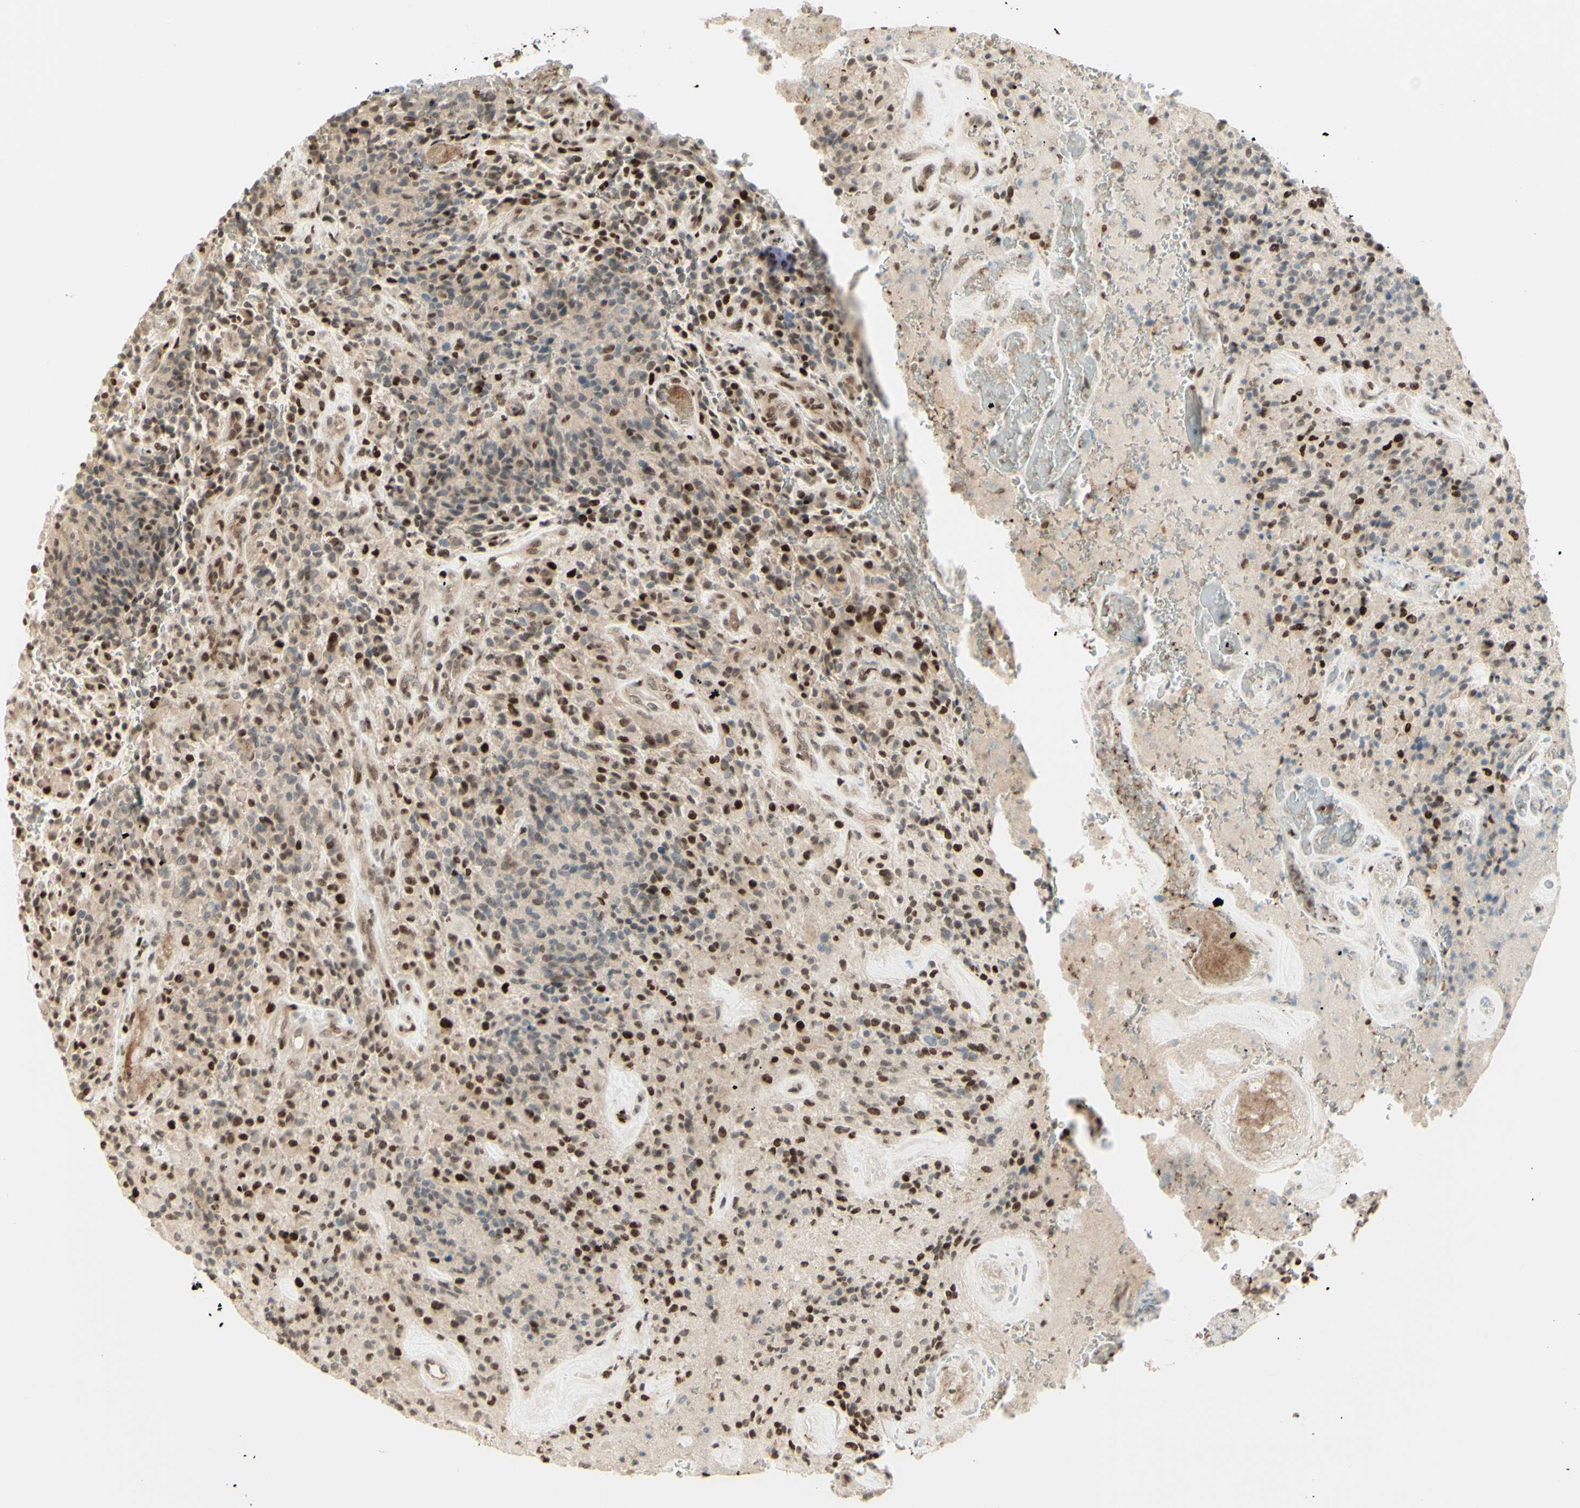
{"staining": {"intensity": "moderate", "quantity": "25%-75%", "location": "nuclear"}, "tissue": "glioma", "cell_type": "Tumor cells", "image_type": "cancer", "snomed": [{"axis": "morphology", "description": "Glioma, malignant, High grade"}, {"axis": "topography", "description": "Brain"}], "caption": "Tumor cells display medium levels of moderate nuclear expression in about 25%-75% of cells in glioma.", "gene": "CDKL5", "patient": {"sex": "male", "age": 71}}